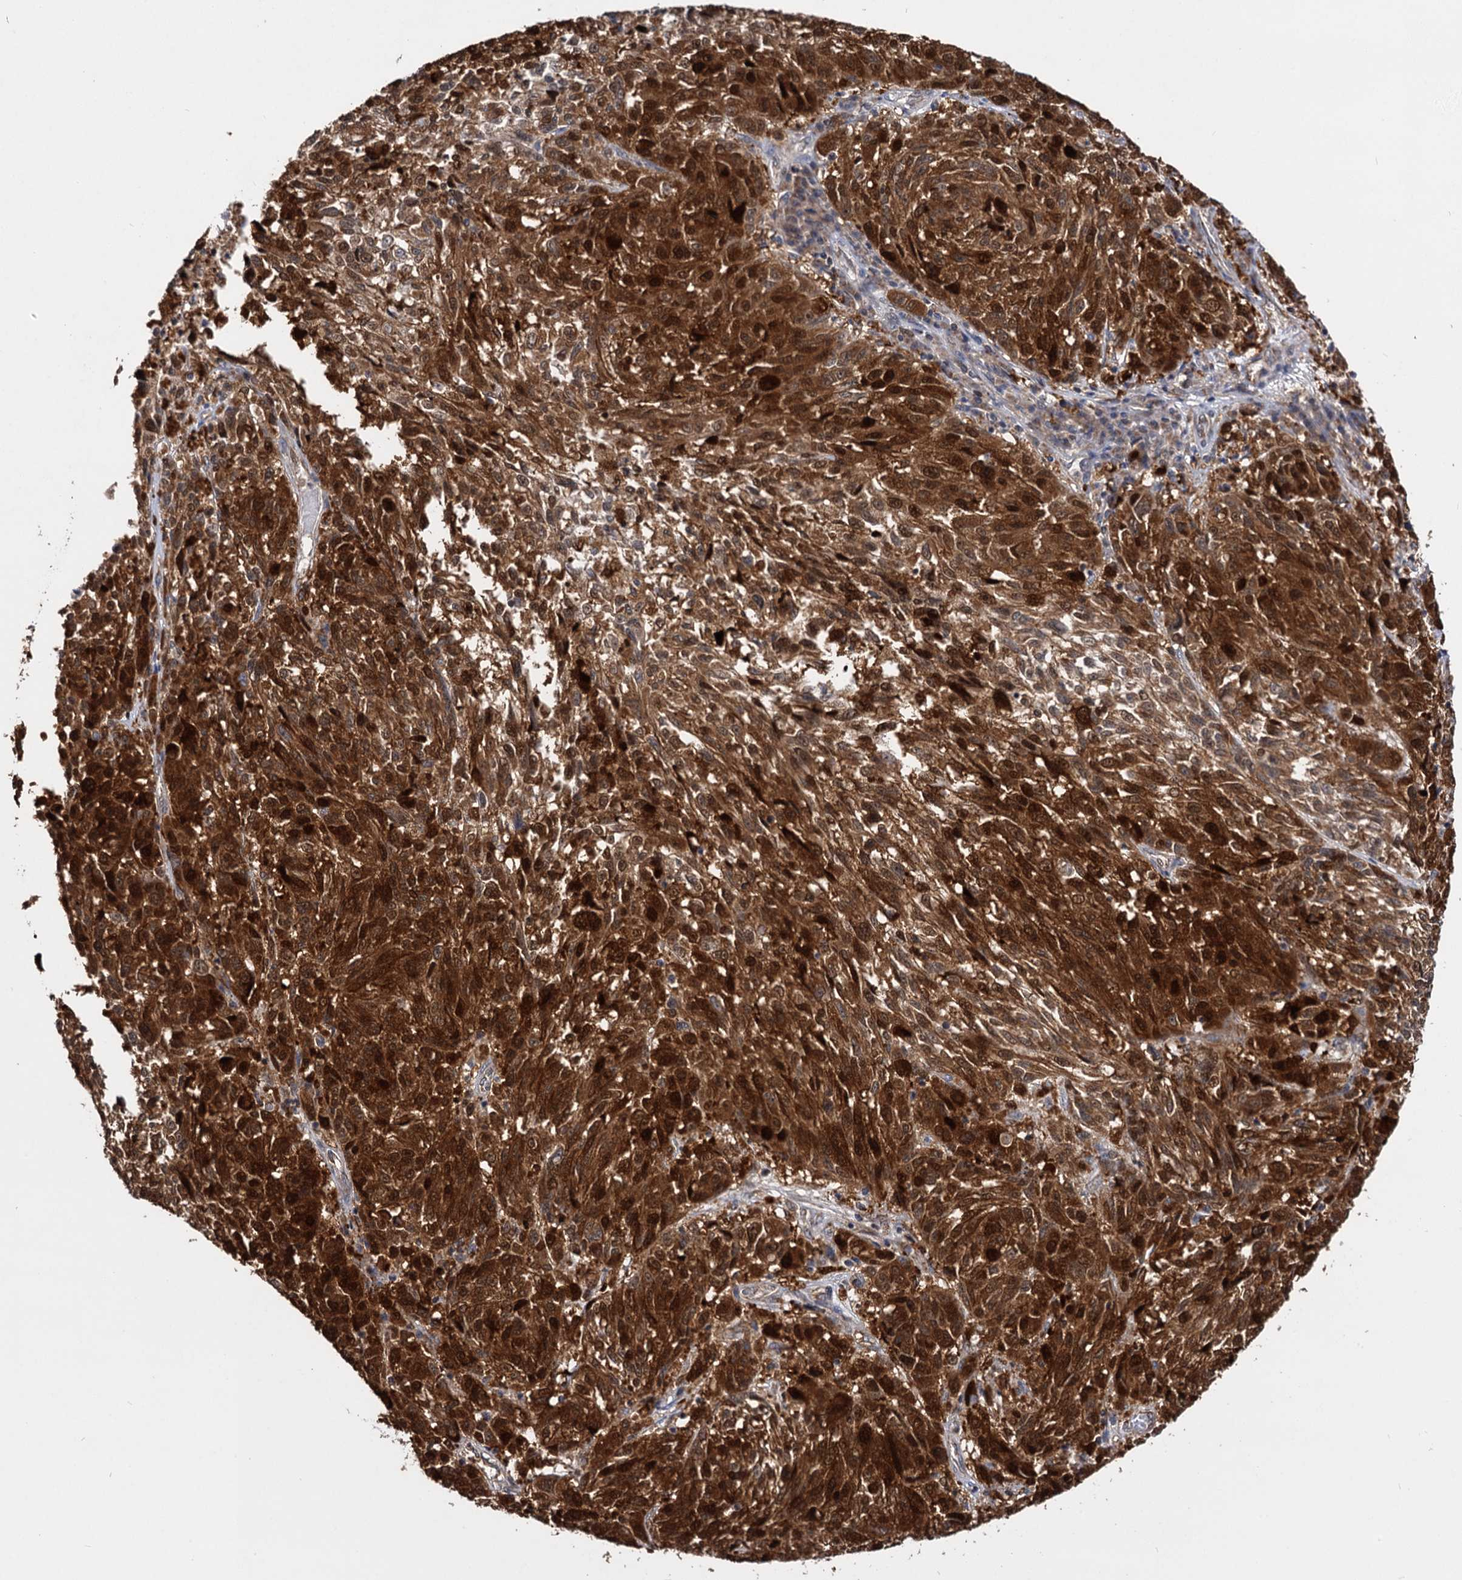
{"staining": {"intensity": "strong", "quantity": ">75%", "location": "cytoplasmic/membranous,nuclear"}, "tissue": "melanoma", "cell_type": "Tumor cells", "image_type": "cancer", "snomed": [{"axis": "morphology", "description": "Malignant melanoma, NOS"}, {"axis": "topography", "description": "Skin"}], "caption": "Immunohistochemical staining of human melanoma displays strong cytoplasmic/membranous and nuclear protein staining in about >75% of tumor cells.", "gene": "CEP76", "patient": {"sex": "male", "age": 53}}